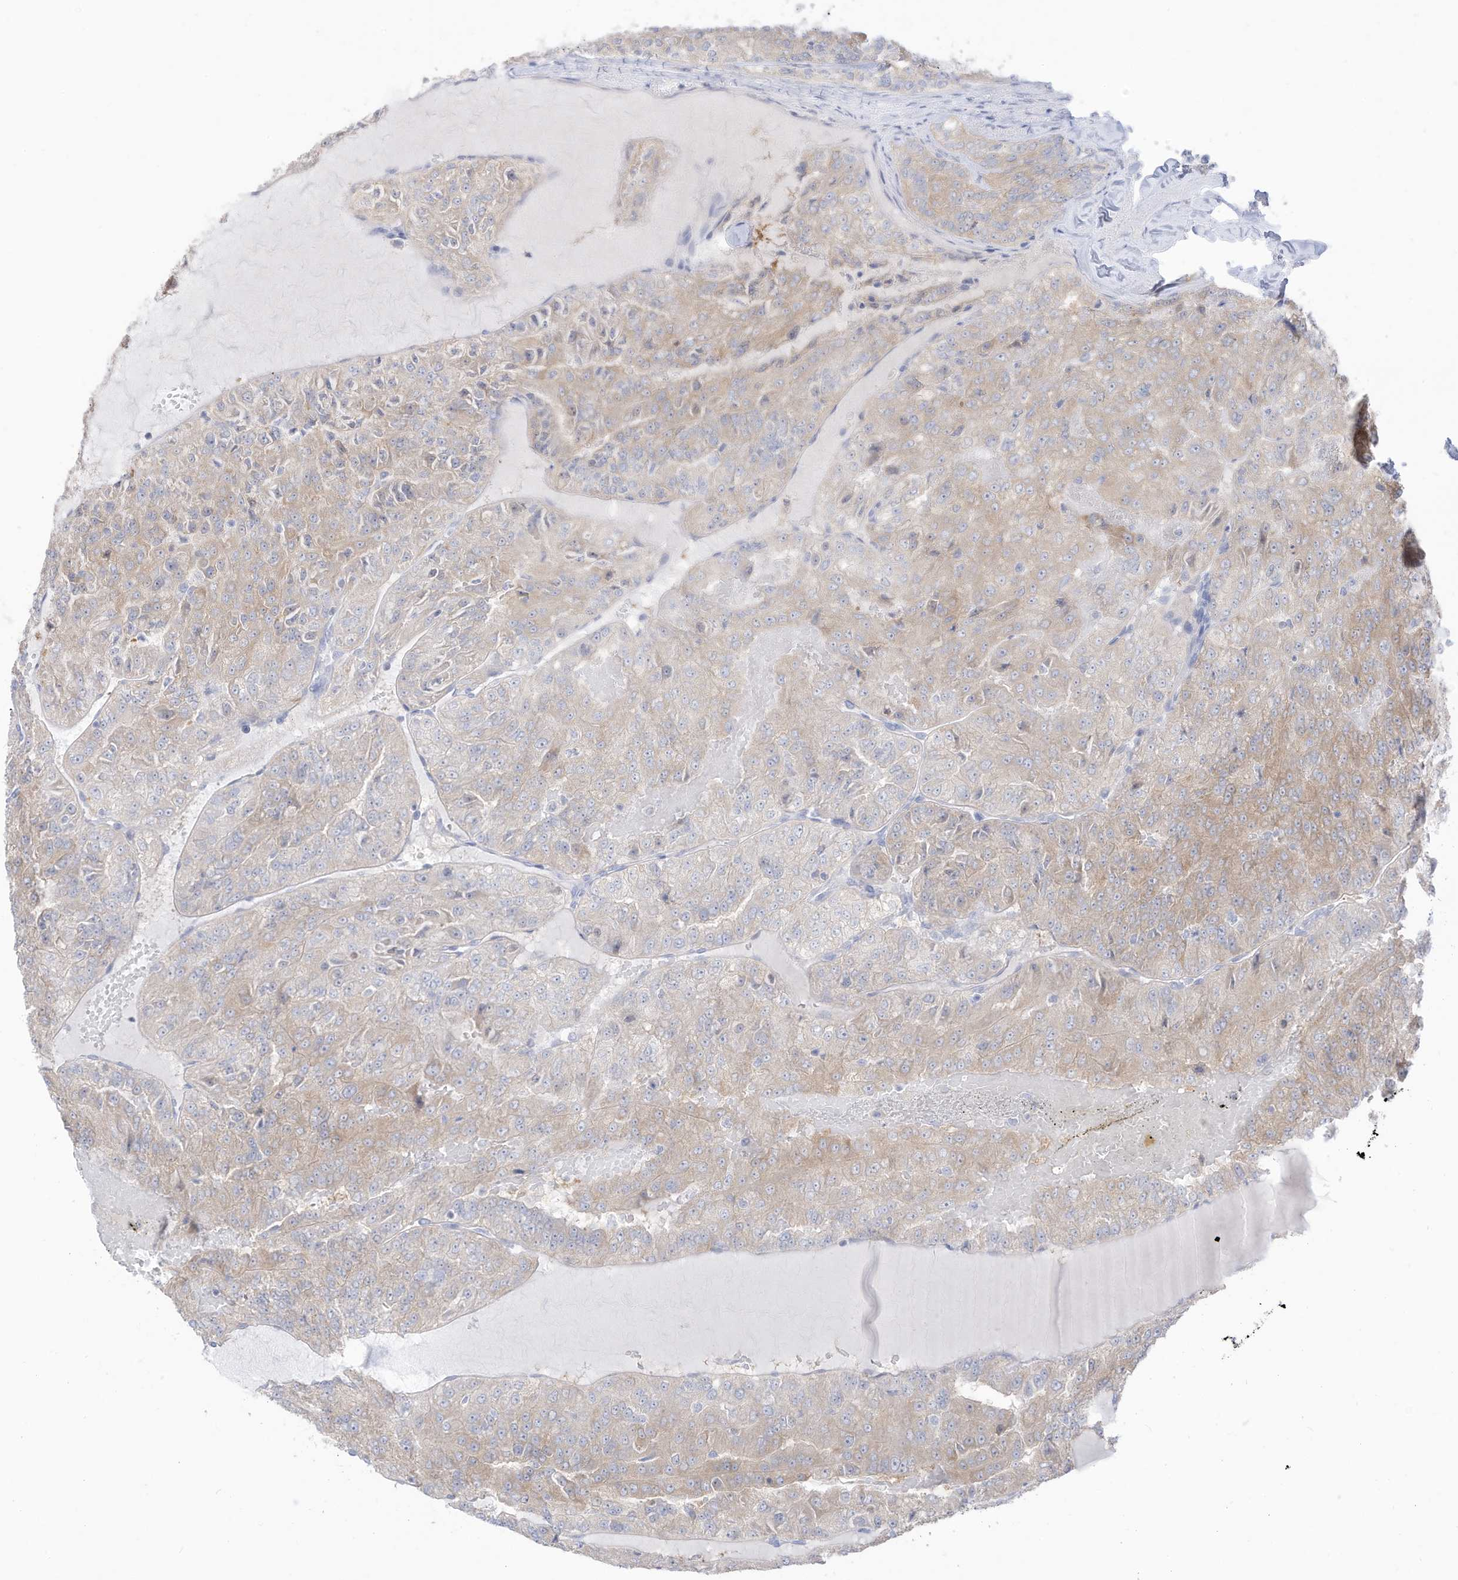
{"staining": {"intensity": "weak", "quantity": "25%-75%", "location": "cytoplasmic/membranous"}, "tissue": "renal cancer", "cell_type": "Tumor cells", "image_type": "cancer", "snomed": [{"axis": "morphology", "description": "Adenocarcinoma, NOS"}, {"axis": "topography", "description": "Kidney"}], "caption": "Approximately 25%-75% of tumor cells in renal adenocarcinoma demonstrate weak cytoplasmic/membranous protein staining as visualized by brown immunohistochemical staining.", "gene": "OGT", "patient": {"sex": "female", "age": 63}}